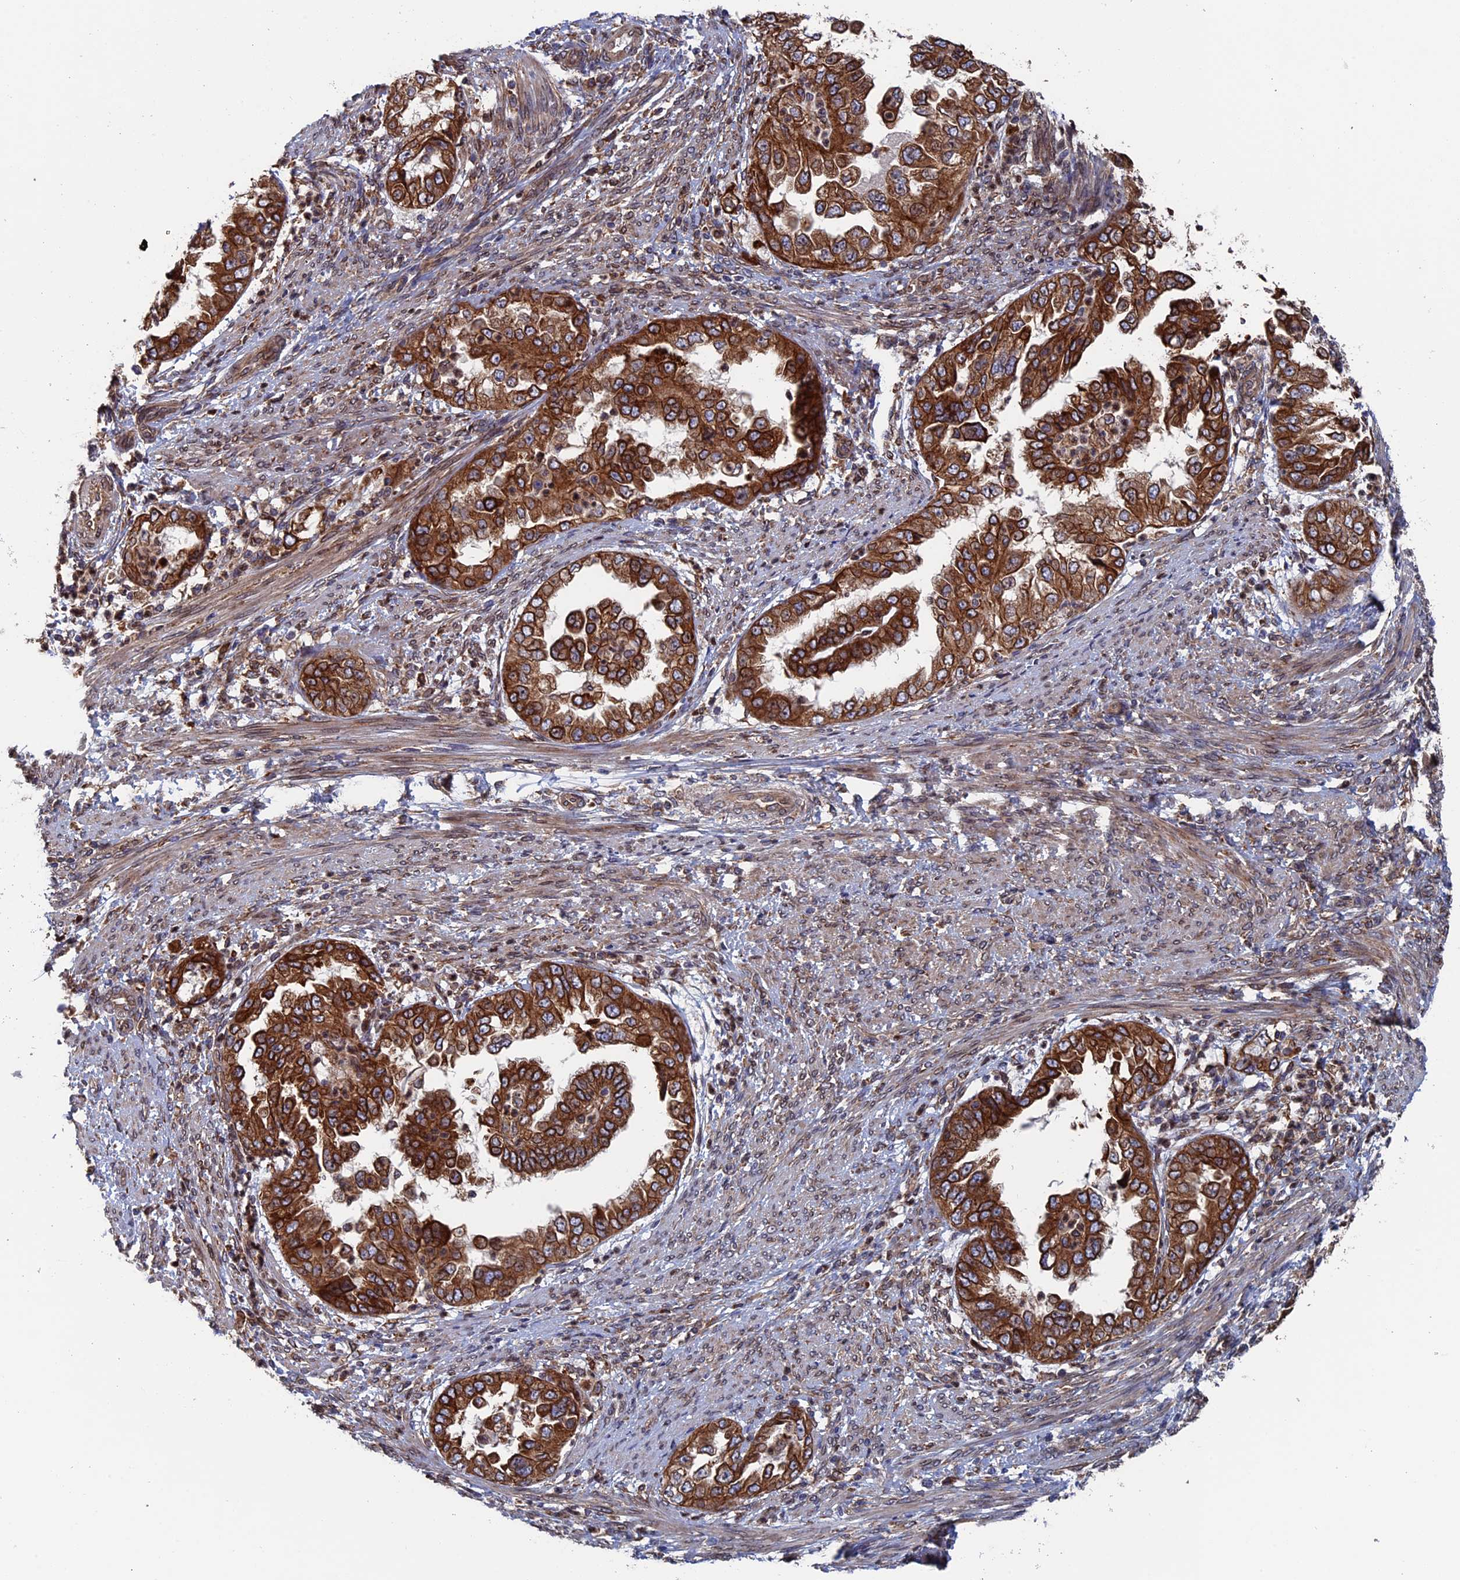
{"staining": {"intensity": "strong", "quantity": ">75%", "location": "cytoplasmic/membranous"}, "tissue": "endometrial cancer", "cell_type": "Tumor cells", "image_type": "cancer", "snomed": [{"axis": "morphology", "description": "Adenocarcinoma, NOS"}, {"axis": "topography", "description": "Endometrium"}], "caption": "Adenocarcinoma (endometrial) stained with immunohistochemistry reveals strong cytoplasmic/membranous expression in approximately >75% of tumor cells.", "gene": "RPUSD1", "patient": {"sex": "female", "age": 85}}